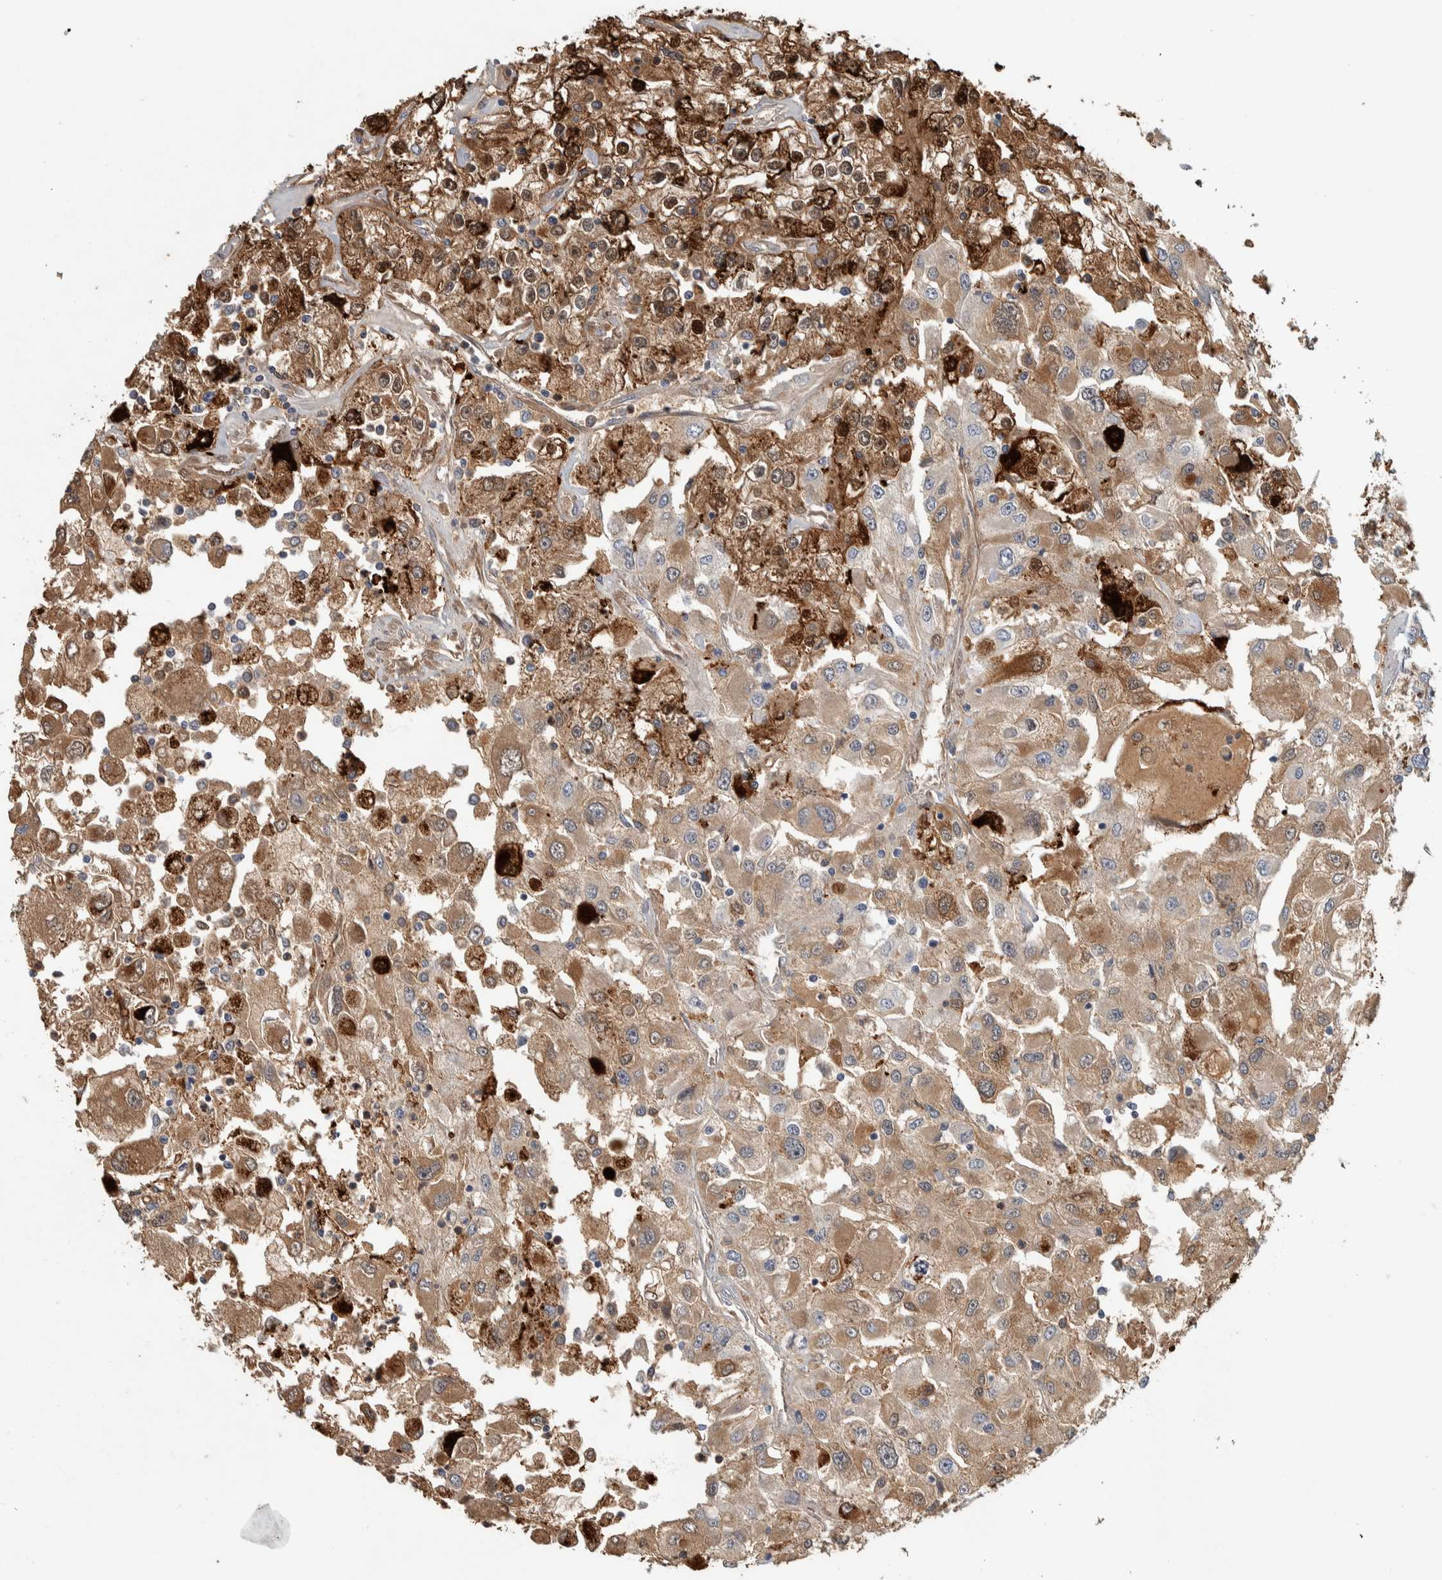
{"staining": {"intensity": "moderate", "quantity": ">75%", "location": "cytoplasmic/membranous"}, "tissue": "renal cancer", "cell_type": "Tumor cells", "image_type": "cancer", "snomed": [{"axis": "morphology", "description": "Adenocarcinoma, NOS"}, {"axis": "topography", "description": "Kidney"}], "caption": "Immunohistochemical staining of human renal adenocarcinoma reveals moderate cytoplasmic/membranous protein positivity in about >75% of tumor cells.", "gene": "FAM78A", "patient": {"sex": "female", "age": 52}}